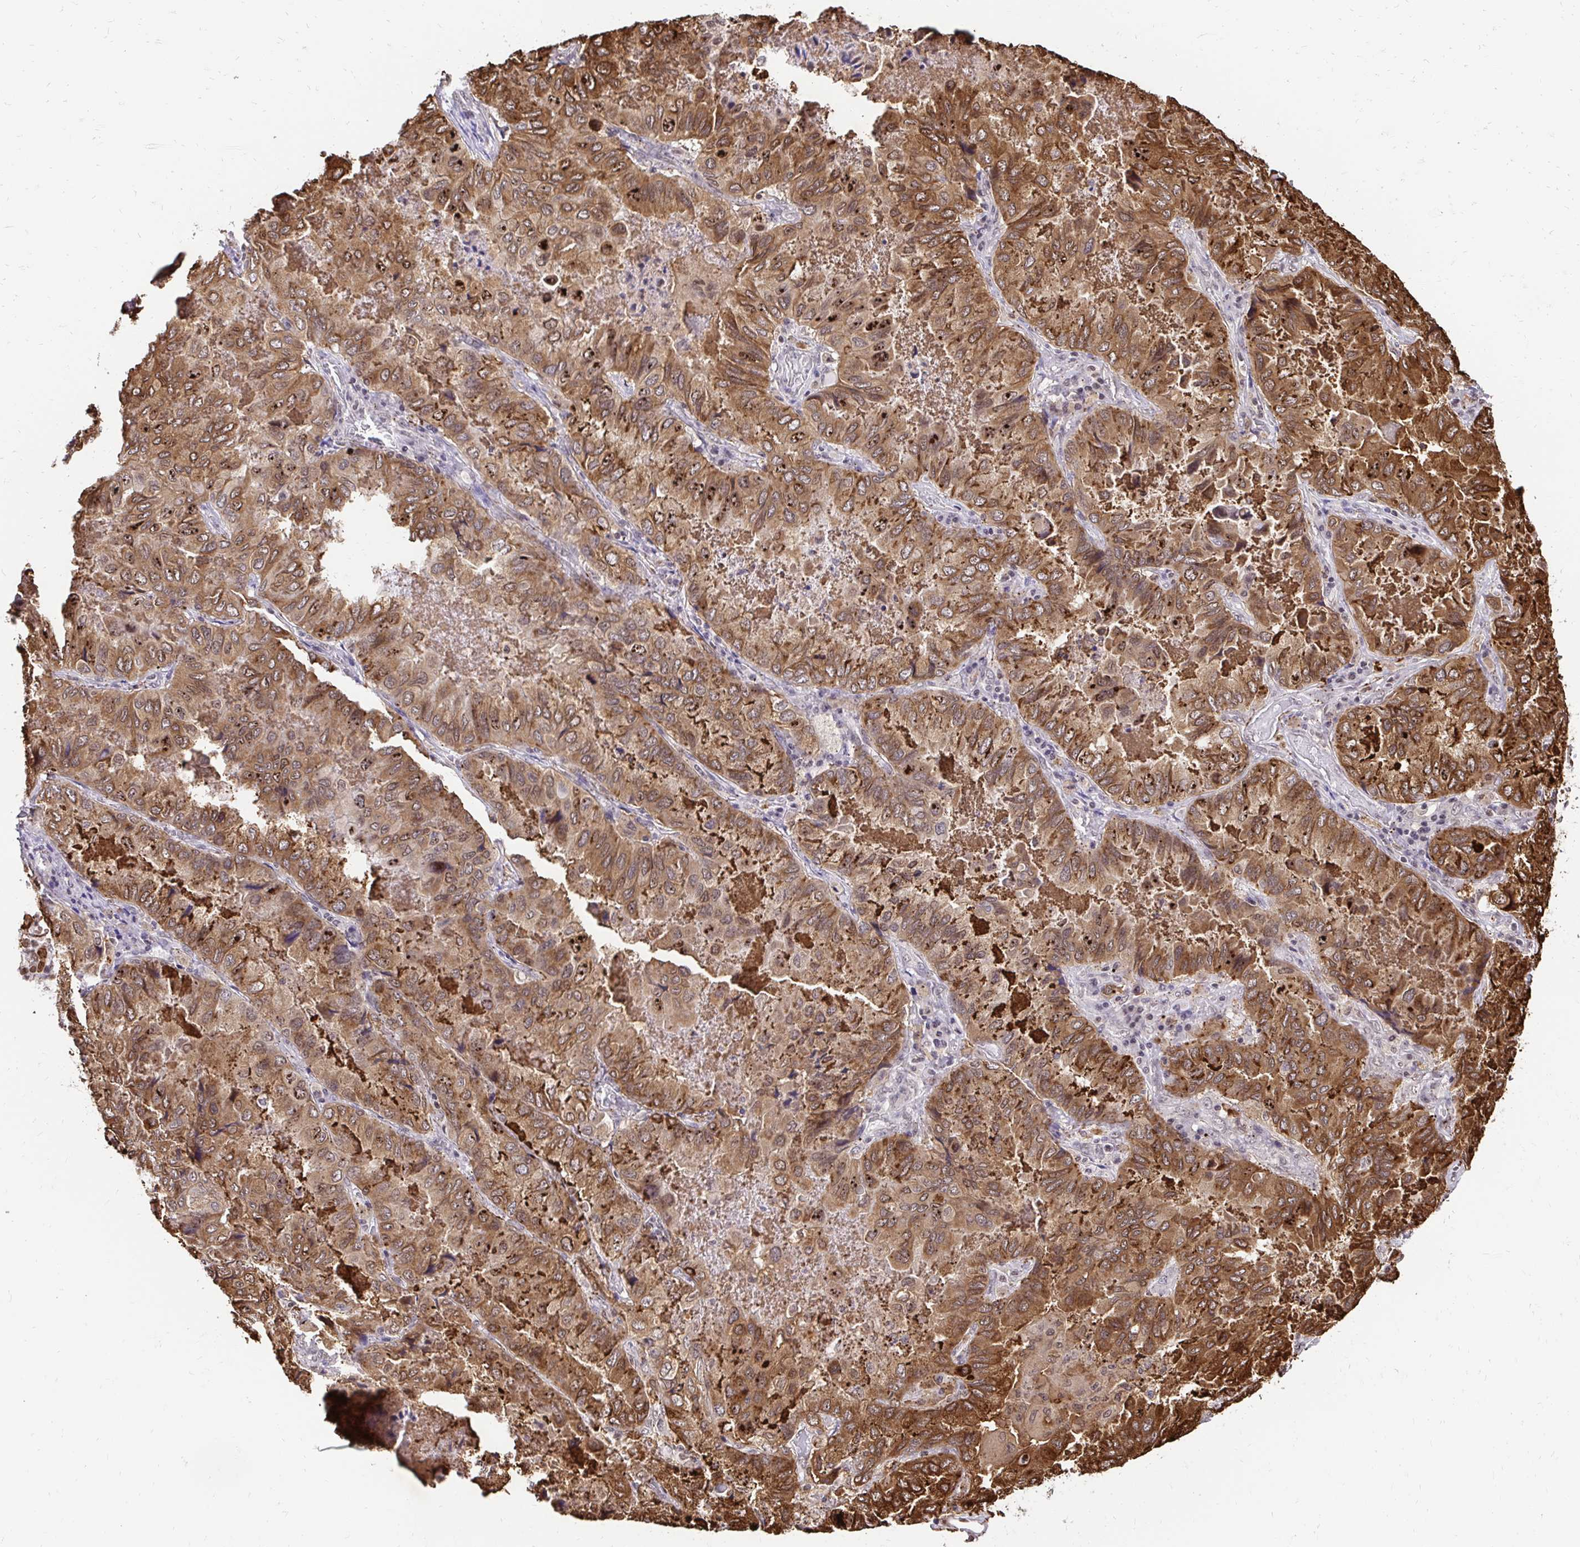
{"staining": {"intensity": "moderate", "quantity": ">75%", "location": "cytoplasmic/membranous"}, "tissue": "lung cancer", "cell_type": "Tumor cells", "image_type": "cancer", "snomed": [{"axis": "morphology", "description": "Aneuploidy"}, {"axis": "morphology", "description": "Adenocarcinoma, NOS"}, {"axis": "morphology", "description": "Adenocarcinoma, metastatic, NOS"}, {"axis": "topography", "description": "Lymph node"}, {"axis": "topography", "description": "Lung"}], "caption": "Lung cancer tissue exhibits moderate cytoplasmic/membranous expression in approximately >75% of tumor cells The staining was performed using DAB (3,3'-diaminobenzidine) to visualize the protein expression in brown, while the nuclei were stained in blue with hematoxylin (Magnification: 20x).", "gene": "GLYR1", "patient": {"sex": "female", "age": 48}}